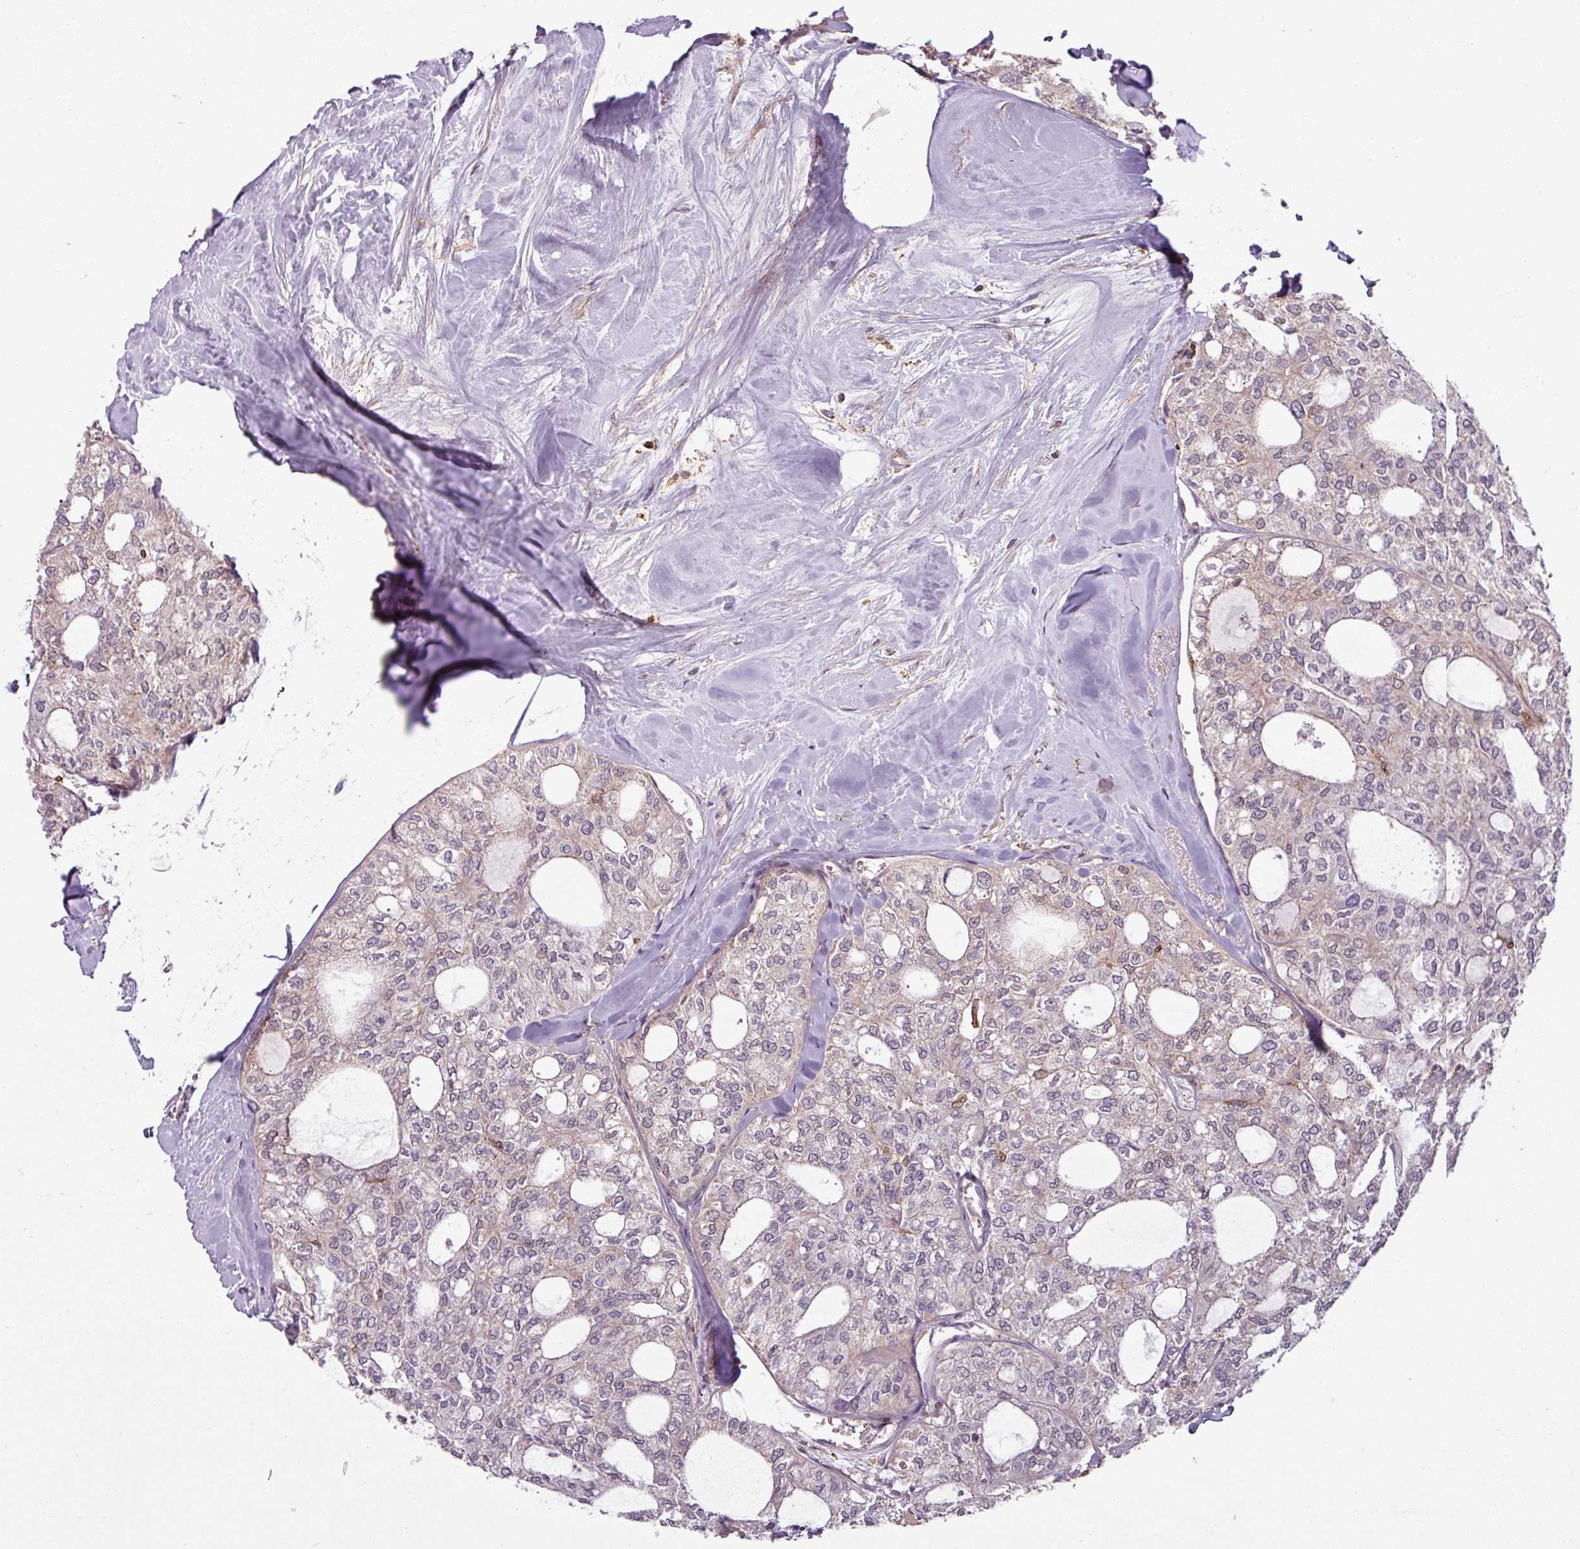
{"staining": {"intensity": "negative", "quantity": "none", "location": "none"}, "tissue": "thyroid cancer", "cell_type": "Tumor cells", "image_type": "cancer", "snomed": [{"axis": "morphology", "description": "Follicular adenoma carcinoma, NOS"}, {"axis": "topography", "description": "Thyroid gland"}], "caption": "A high-resolution image shows immunohistochemistry (IHC) staining of follicular adenoma carcinoma (thyroid), which reveals no significant expression in tumor cells.", "gene": "SH3BGRL", "patient": {"sex": "male", "age": 75}}